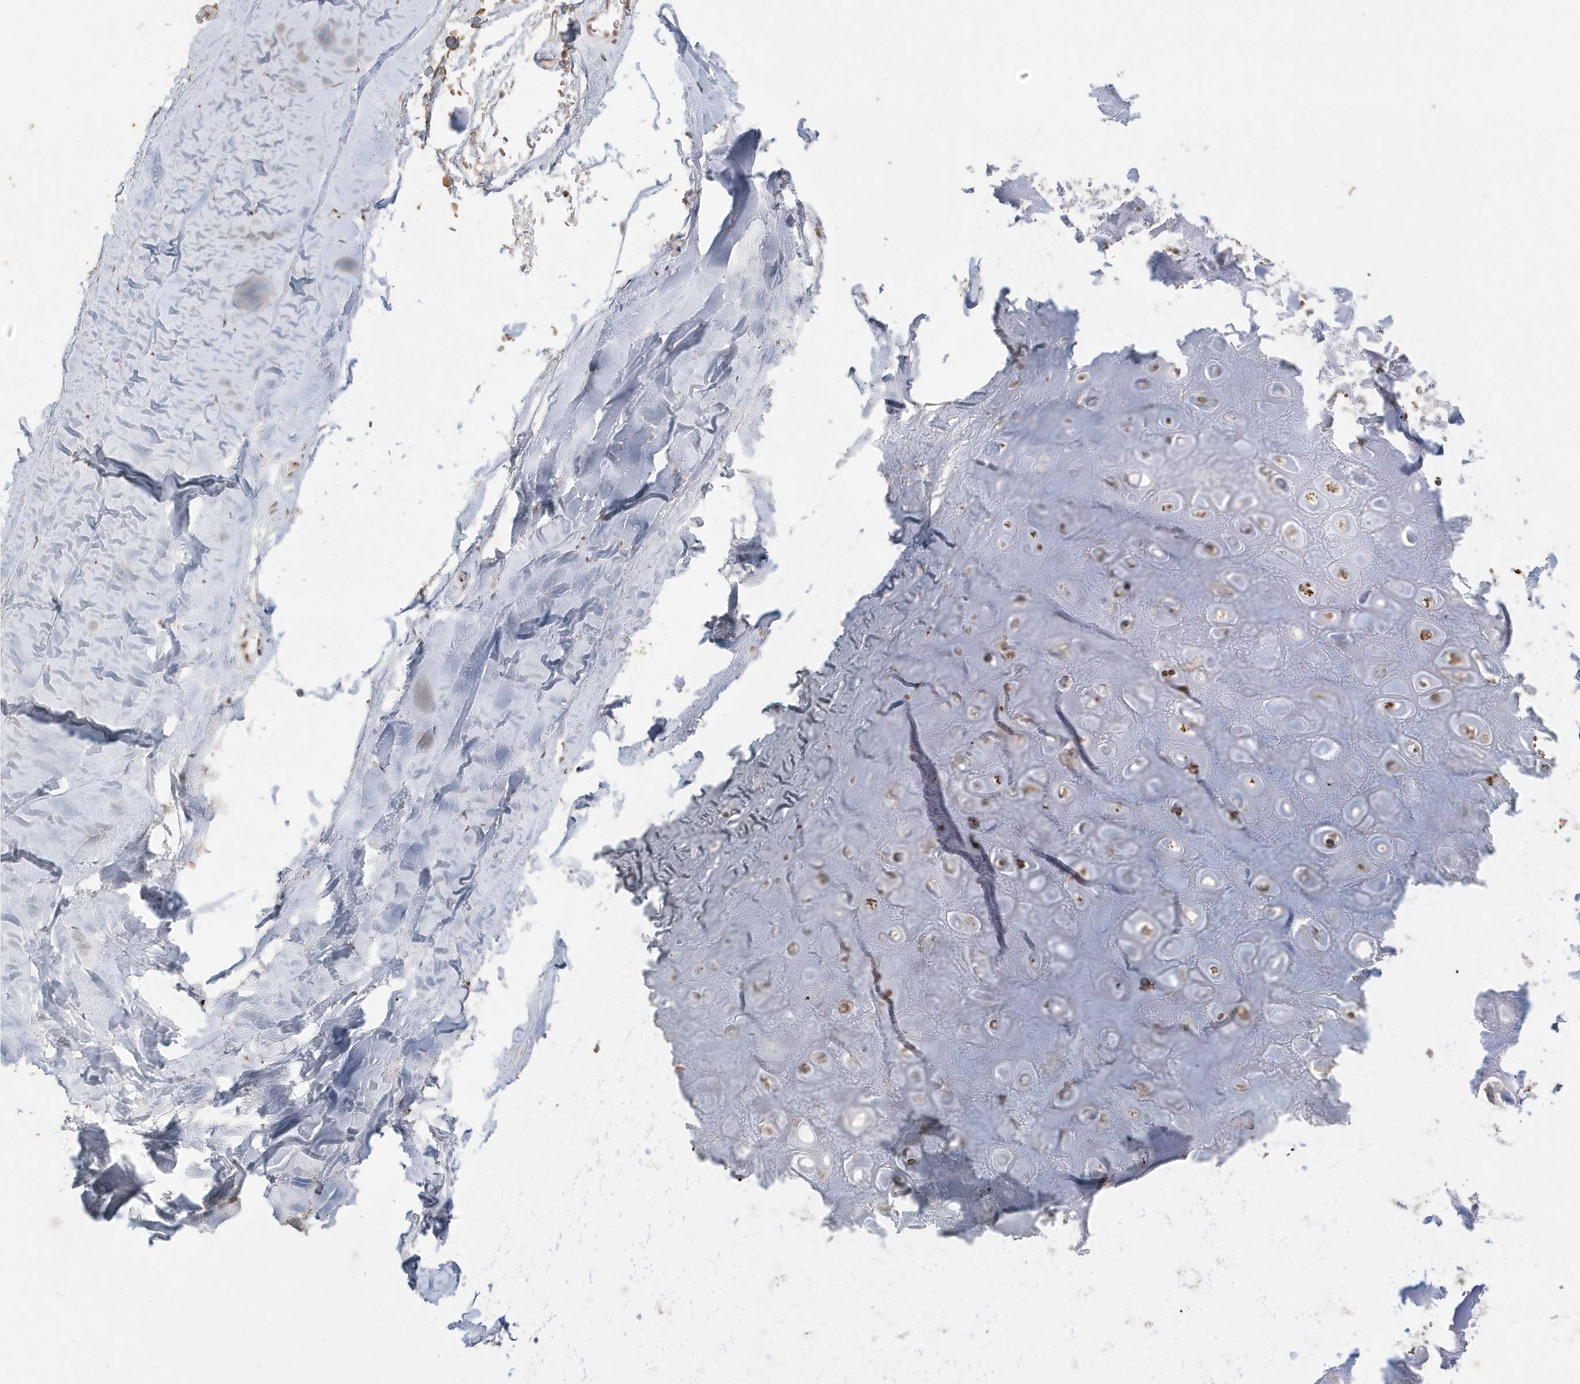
{"staining": {"intensity": "weak", "quantity": "25%-75%", "location": "cytoplasmic/membranous"}, "tissue": "adipose tissue", "cell_type": "Adipocytes", "image_type": "normal", "snomed": [{"axis": "morphology", "description": "Normal tissue, NOS"}, {"axis": "morphology", "description": "Basal cell carcinoma"}, {"axis": "topography", "description": "Skin"}], "caption": "This image demonstrates benign adipose tissue stained with immunohistochemistry (IHC) to label a protein in brown. The cytoplasmic/membranous of adipocytes show weak positivity for the protein. Nuclei are counter-stained blue.", "gene": "FNDC1", "patient": {"sex": "female", "age": 89}}